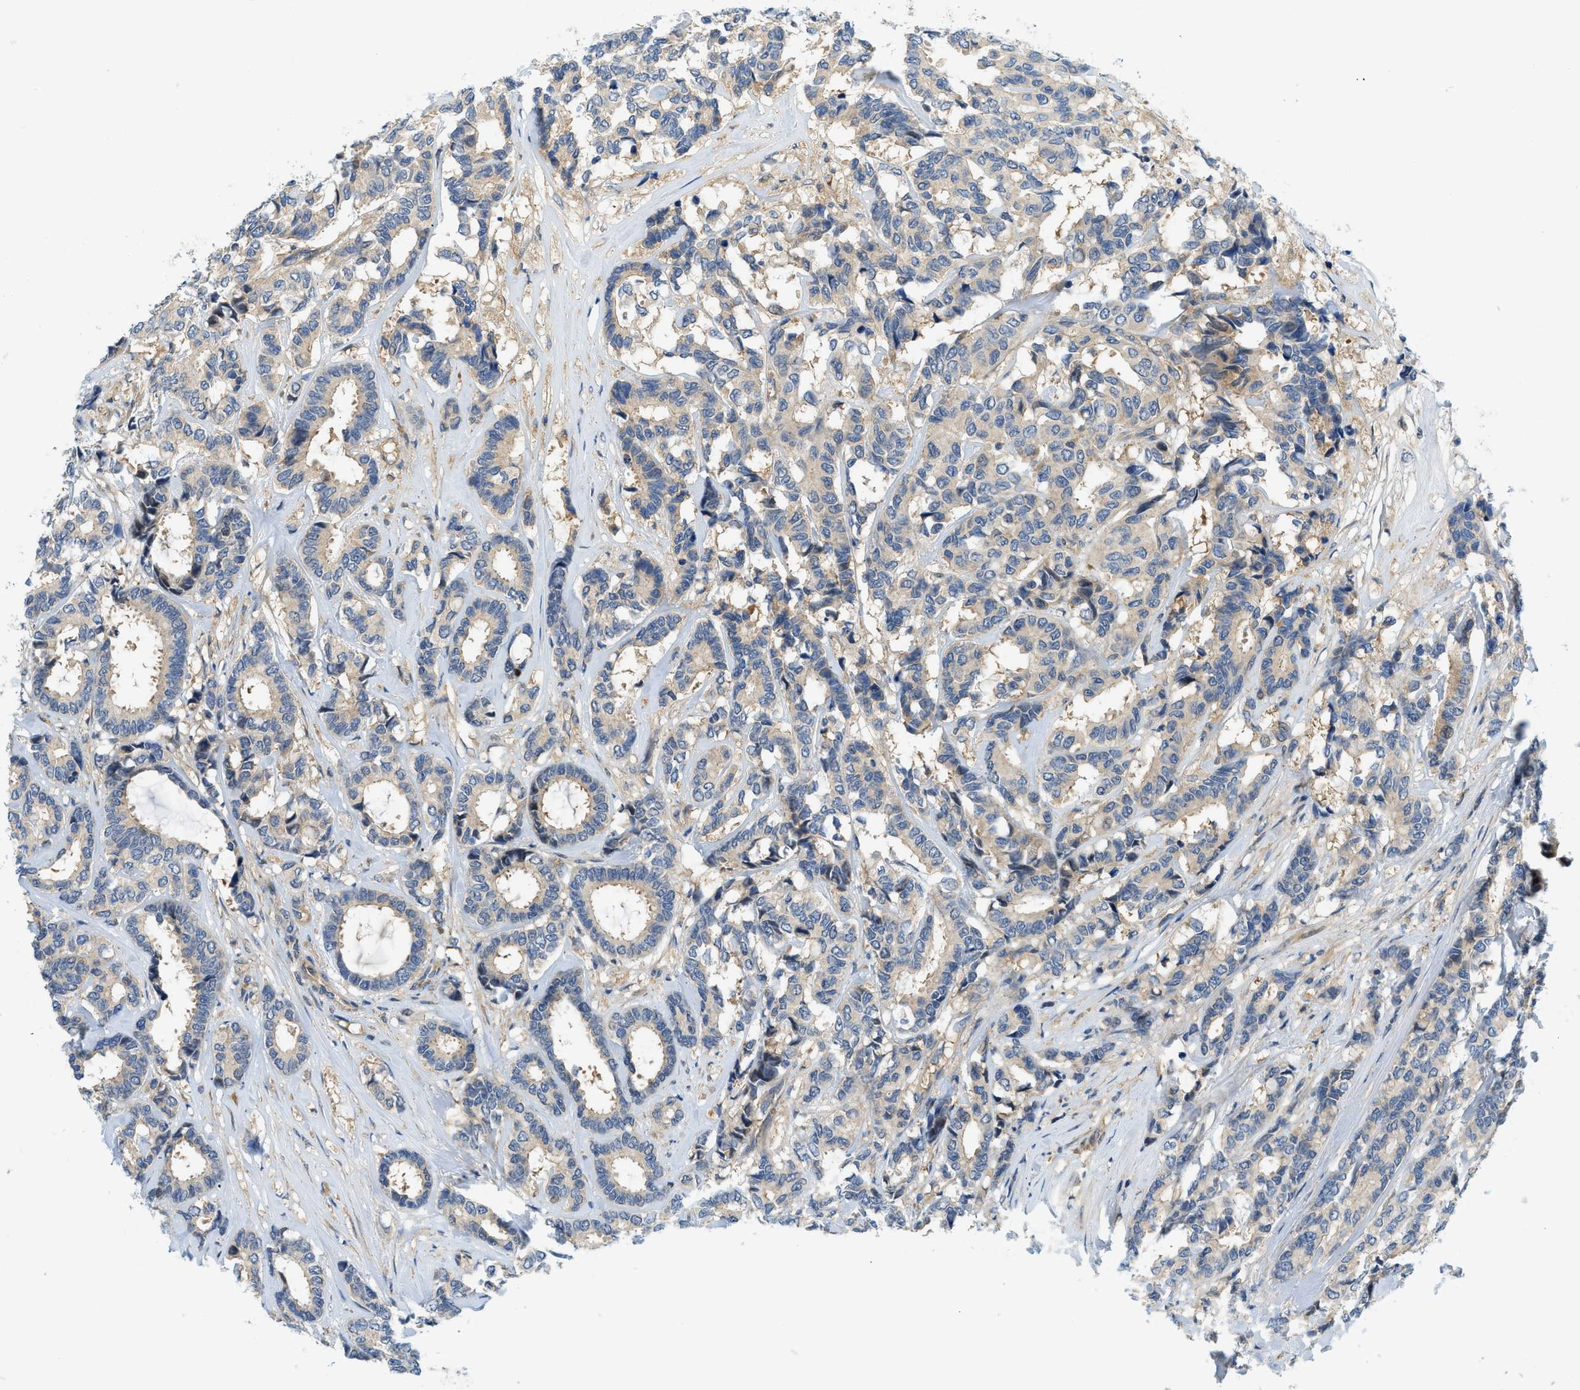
{"staining": {"intensity": "weak", "quantity": "25%-75%", "location": "cytoplasmic/membranous"}, "tissue": "breast cancer", "cell_type": "Tumor cells", "image_type": "cancer", "snomed": [{"axis": "morphology", "description": "Duct carcinoma"}, {"axis": "topography", "description": "Breast"}], "caption": "Breast invasive ductal carcinoma tissue displays weak cytoplasmic/membranous staining in about 25%-75% of tumor cells", "gene": "KCNK1", "patient": {"sex": "female", "age": 87}}